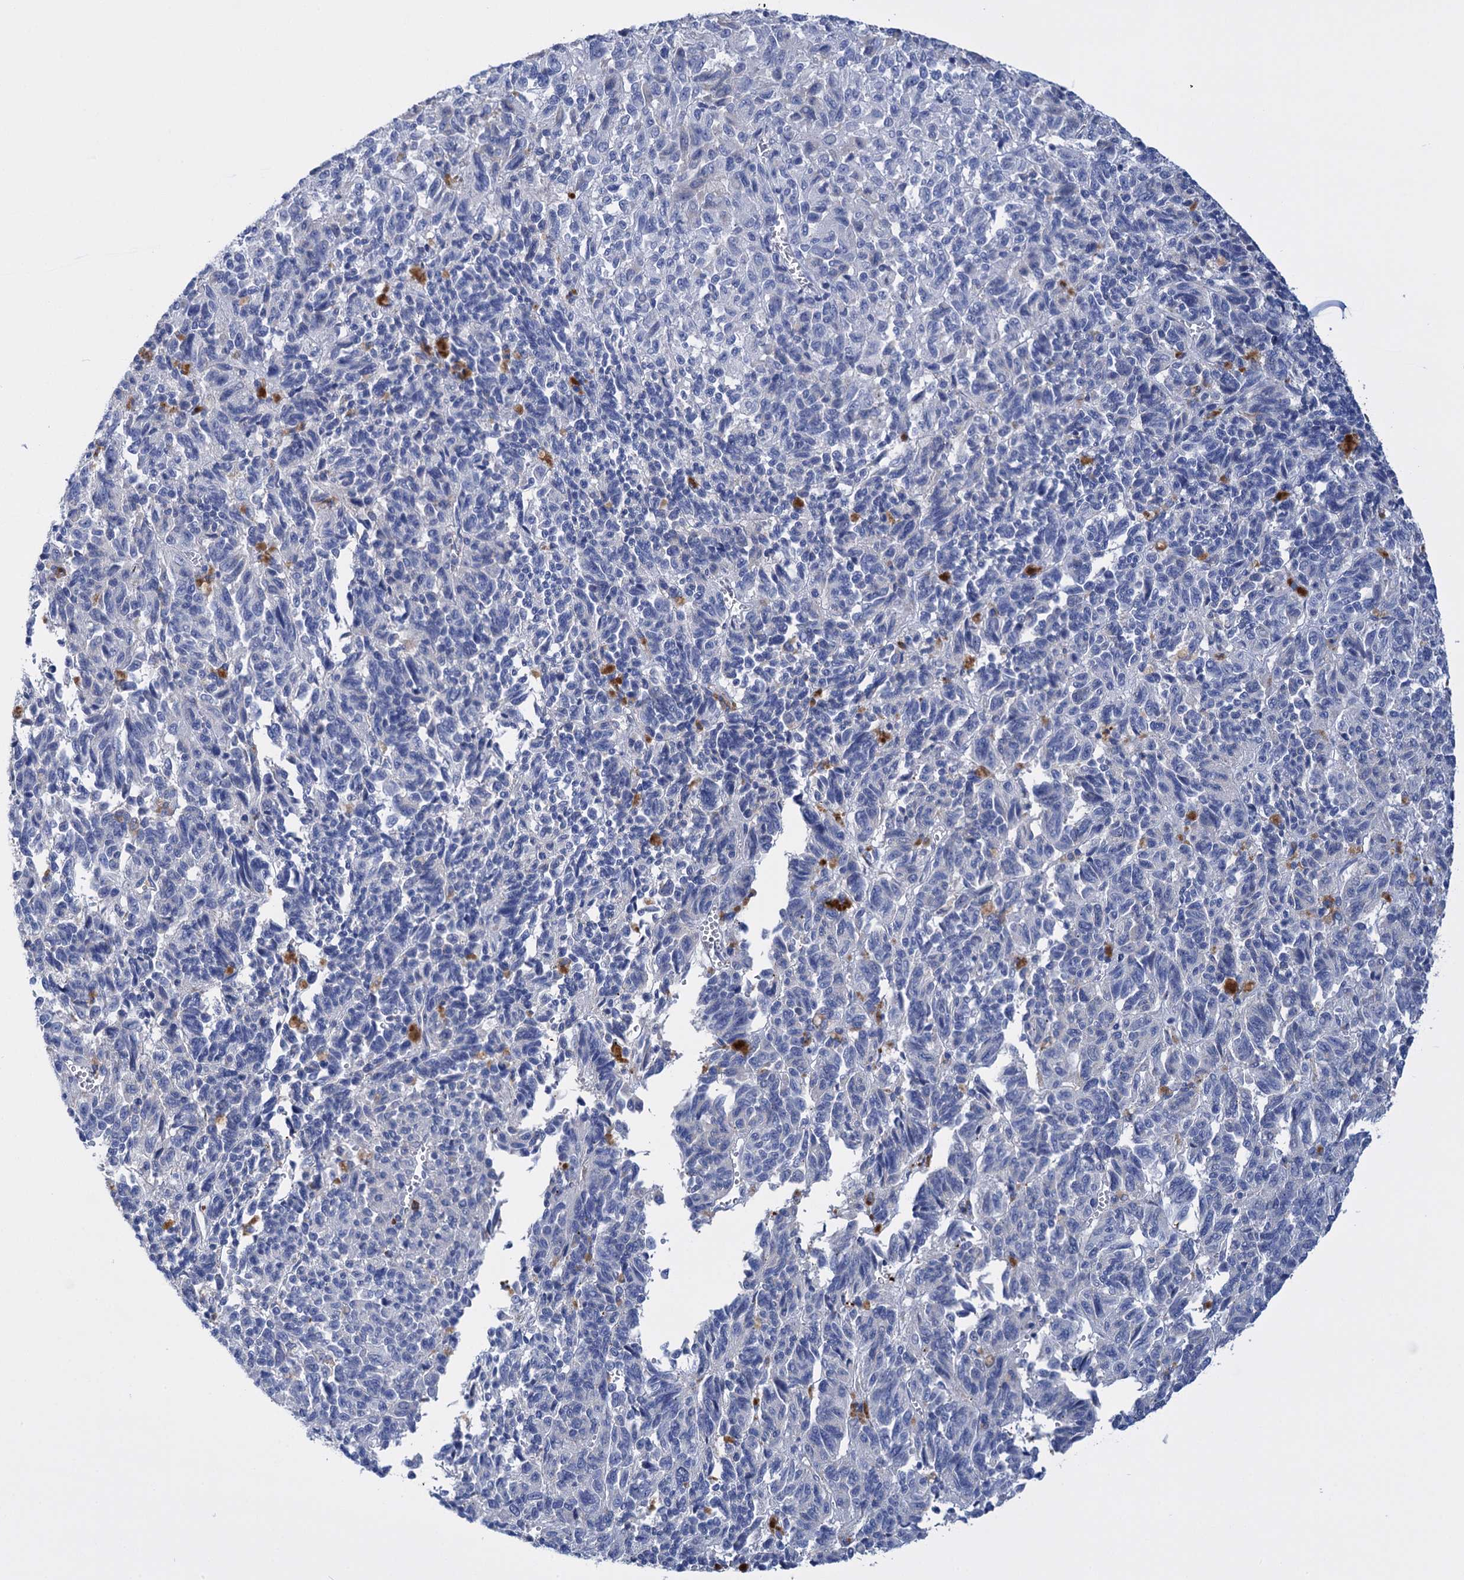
{"staining": {"intensity": "negative", "quantity": "none", "location": "none"}, "tissue": "melanoma", "cell_type": "Tumor cells", "image_type": "cancer", "snomed": [{"axis": "morphology", "description": "Malignant melanoma, Metastatic site"}, {"axis": "topography", "description": "Lung"}], "caption": "The histopathology image reveals no staining of tumor cells in malignant melanoma (metastatic site).", "gene": "FBXW12", "patient": {"sex": "male", "age": 64}}